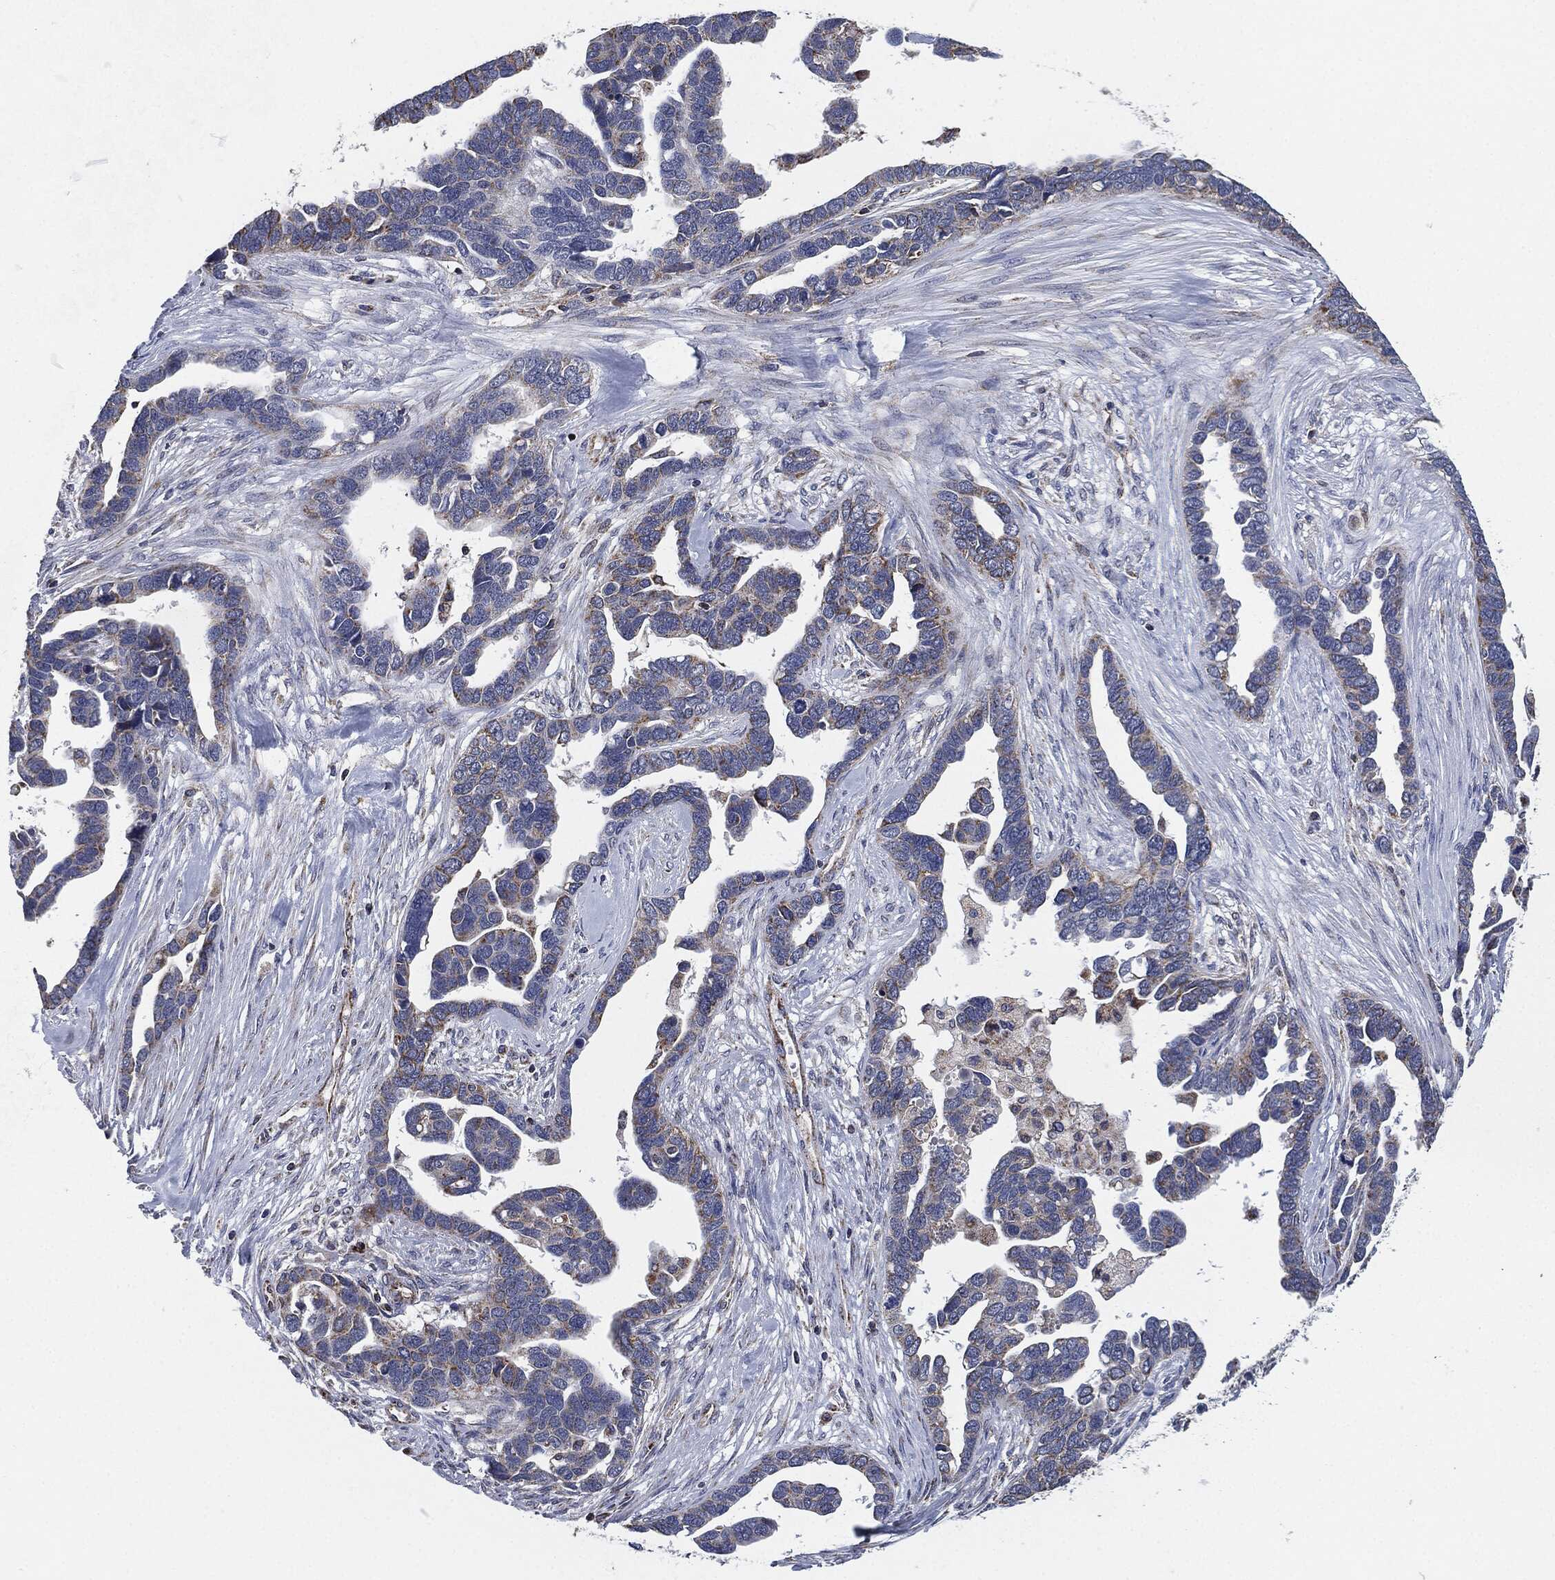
{"staining": {"intensity": "weak", "quantity": "<25%", "location": "cytoplasmic/membranous"}, "tissue": "ovarian cancer", "cell_type": "Tumor cells", "image_type": "cancer", "snomed": [{"axis": "morphology", "description": "Cystadenocarcinoma, serous, NOS"}, {"axis": "topography", "description": "Ovary"}], "caption": "Image shows no protein expression in tumor cells of ovarian cancer tissue. The staining is performed using DAB brown chromogen with nuclei counter-stained in using hematoxylin.", "gene": "NDUFV2", "patient": {"sex": "female", "age": 54}}